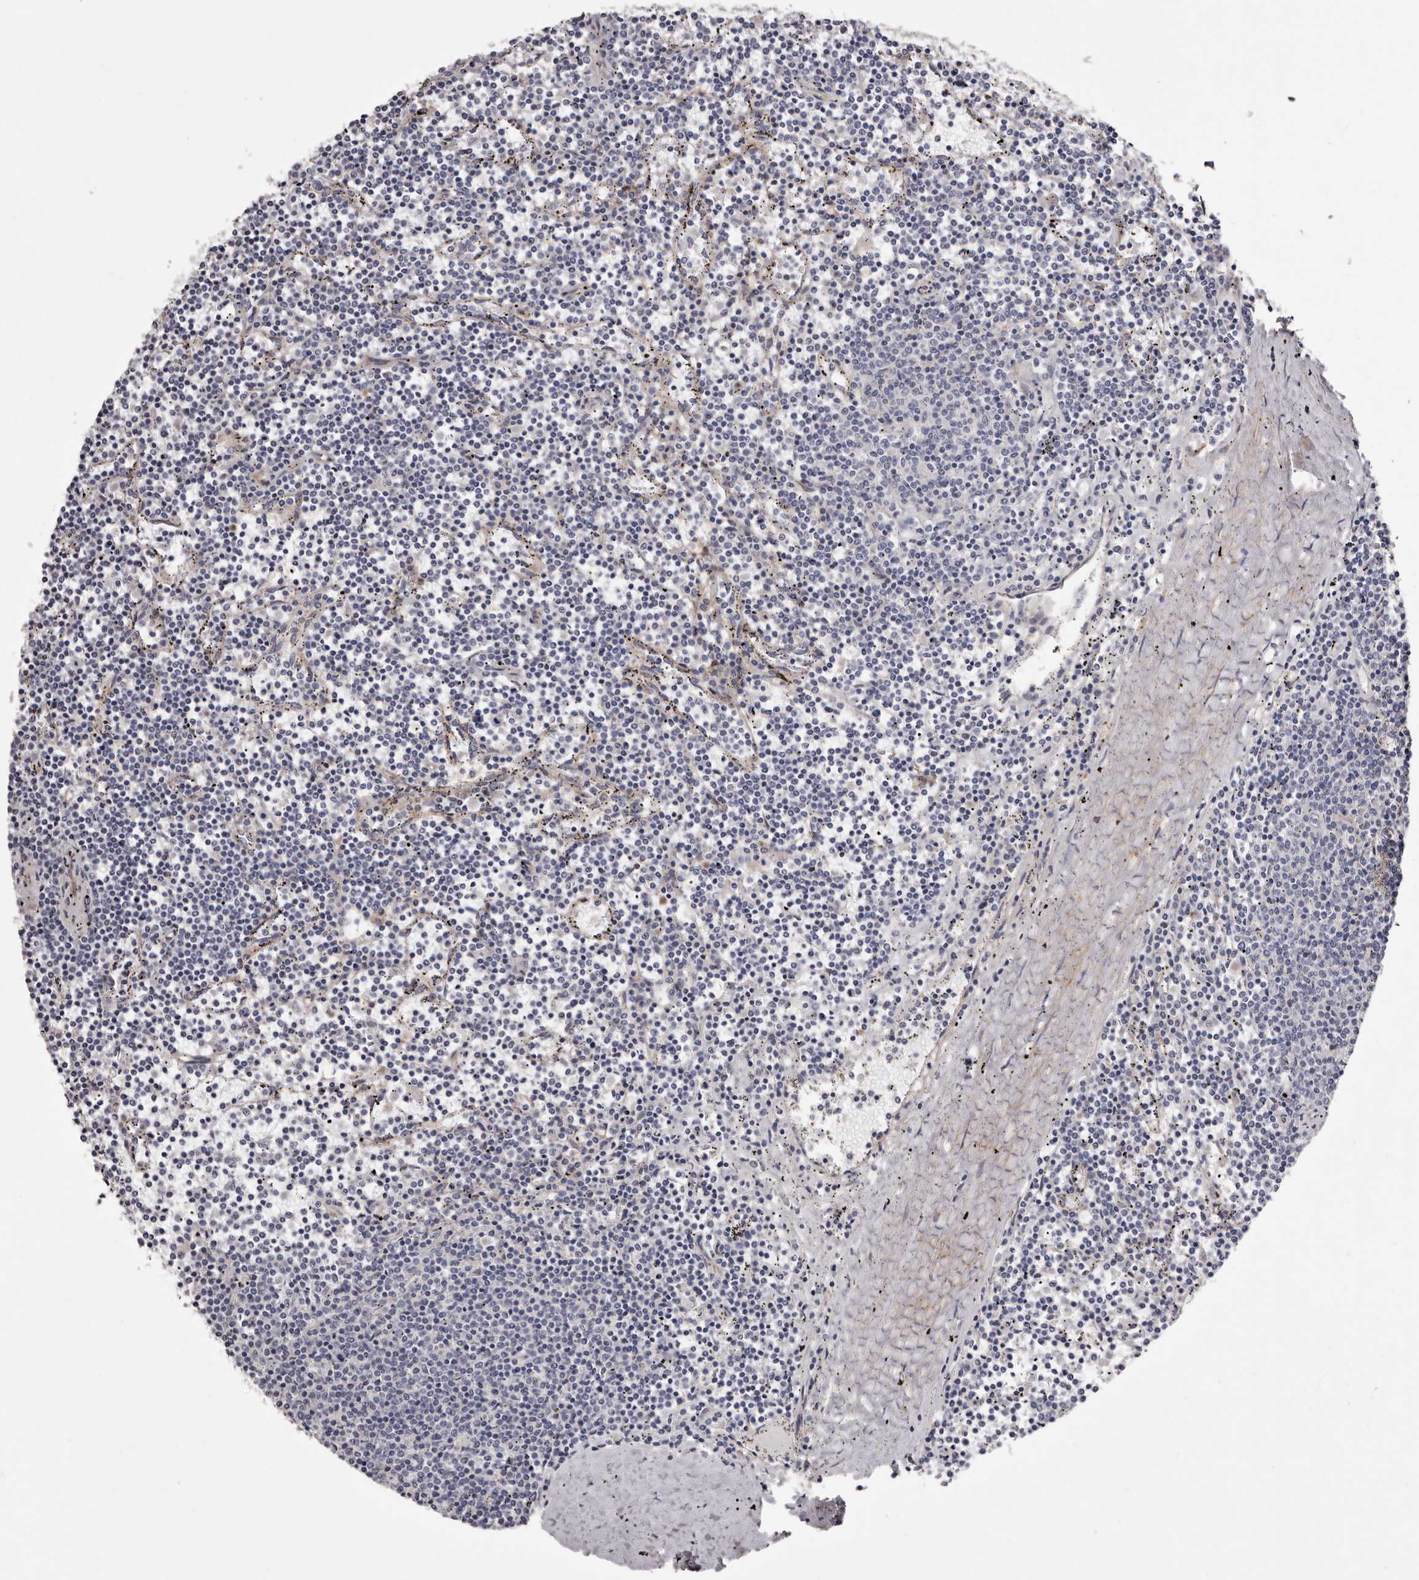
{"staining": {"intensity": "negative", "quantity": "none", "location": "none"}, "tissue": "lymphoma", "cell_type": "Tumor cells", "image_type": "cancer", "snomed": [{"axis": "morphology", "description": "Malignant lymphoma, non-Hodgkin's type, Low grade"}, {"axis": "topography", "description": "Spleen"}], "caption": "Immunohistochemistry image of human lymphoma stained for a protein (brown), which reveals no expression in tumor cells. Brightfield microscopy of immunohistochemistry stained with DAB (3,3'-diaminobenzidine) (brown) and hematoxylin (blue), captured at high magnification.", "gene": "PEG10", "patient": {"sex": "female", "age": 50}}